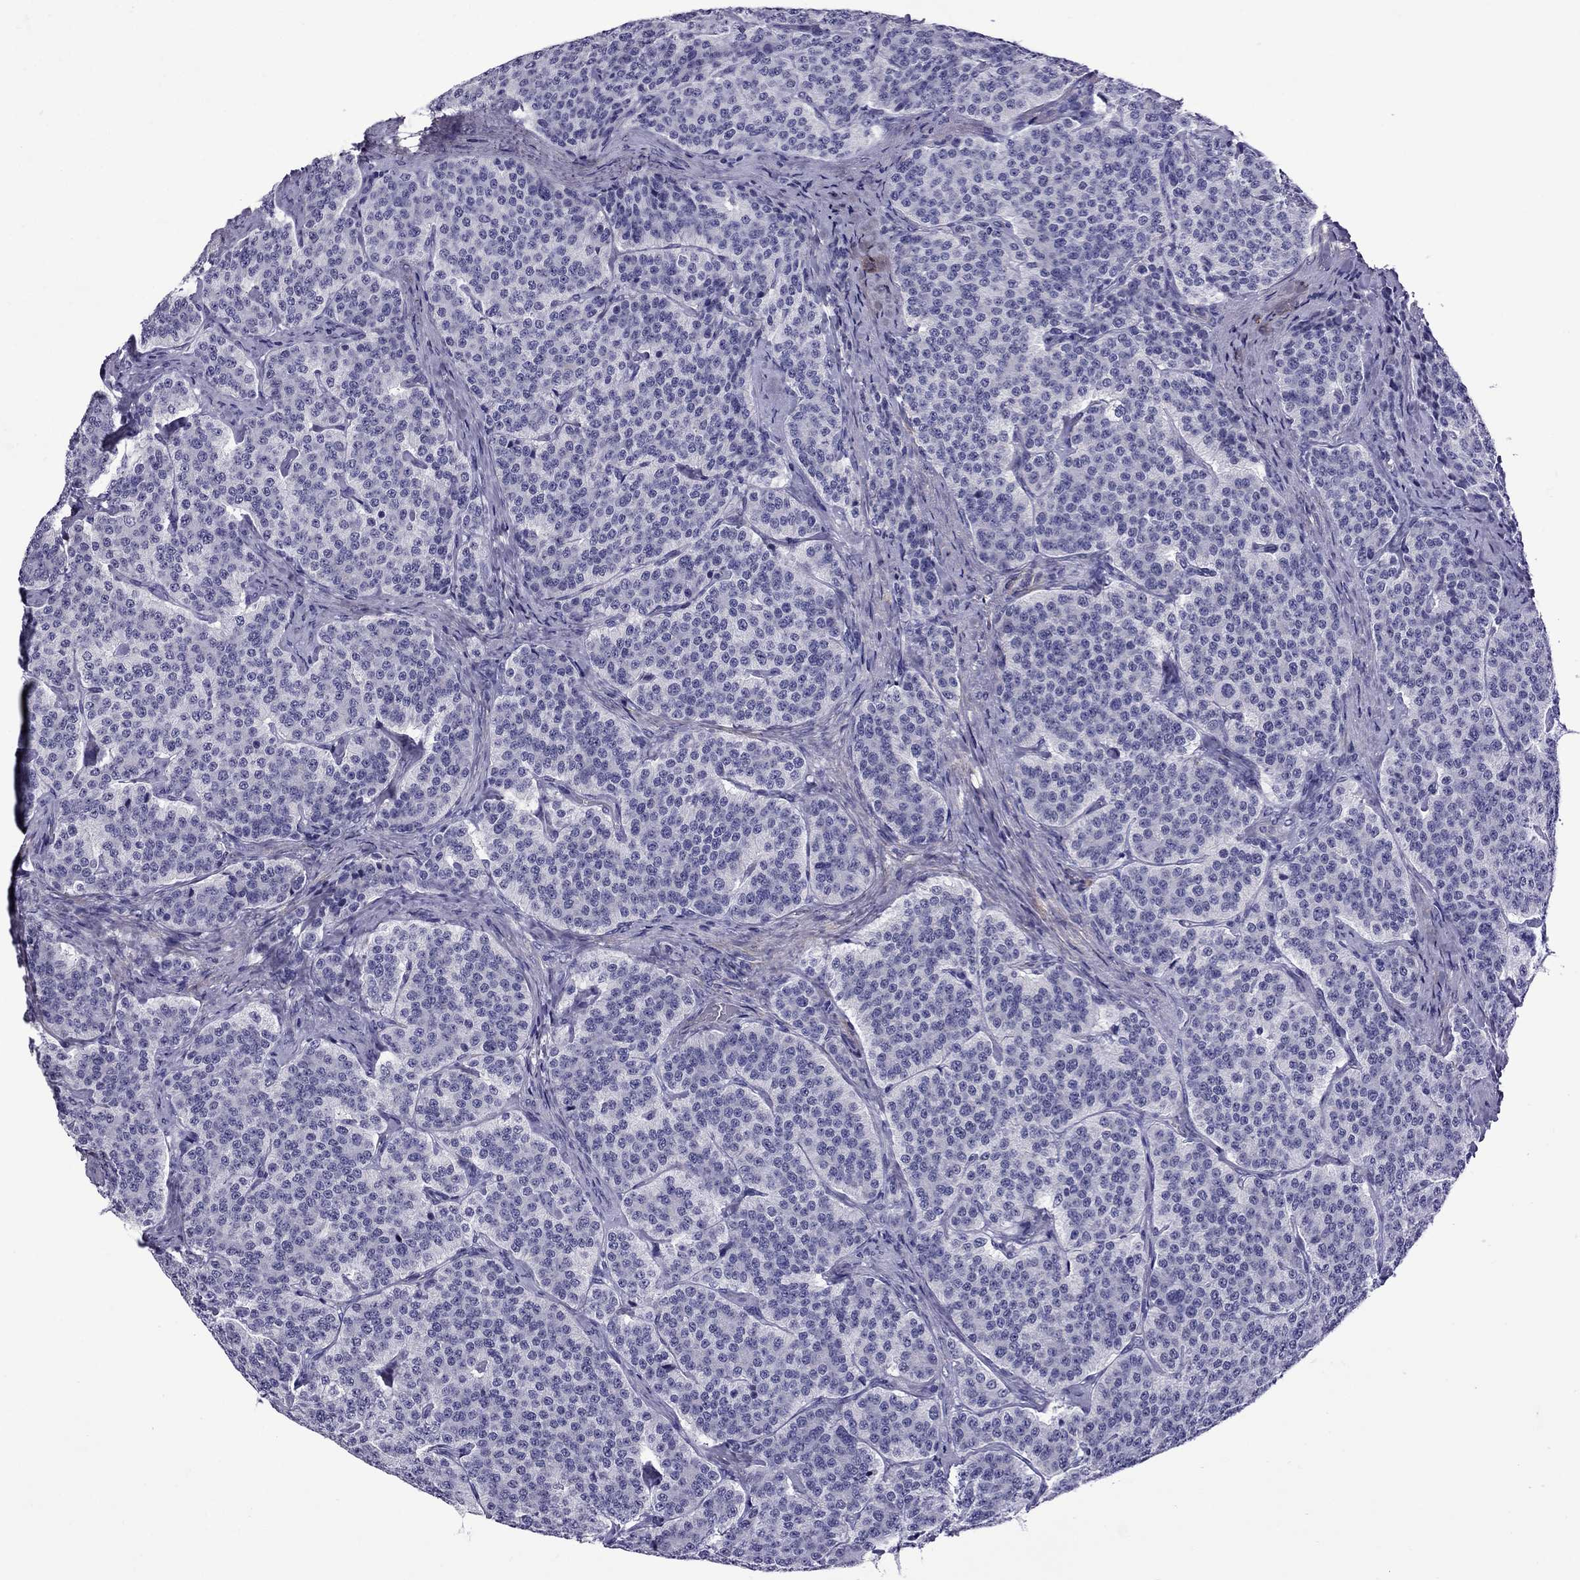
{"staining": {"intensity": "negative", "quantity": "none", "location": "none"}, "tissue": "carcinoid", "cell_type": "Tumor cells", "image_type": "cancer", "snomed": [{"axis": "morphology", "description": "Carcinoid, malignant, NOS"}, {"axis": "topography", "description": "Small intestine"}], "caption": "Histopathology image shows no significant protein staining in tumor cells of carcinoid. (IHC, brightfield microscopy, high magnification).", "gene": "CHRNA5", "patient": {"sex": "female", "age": 58}}